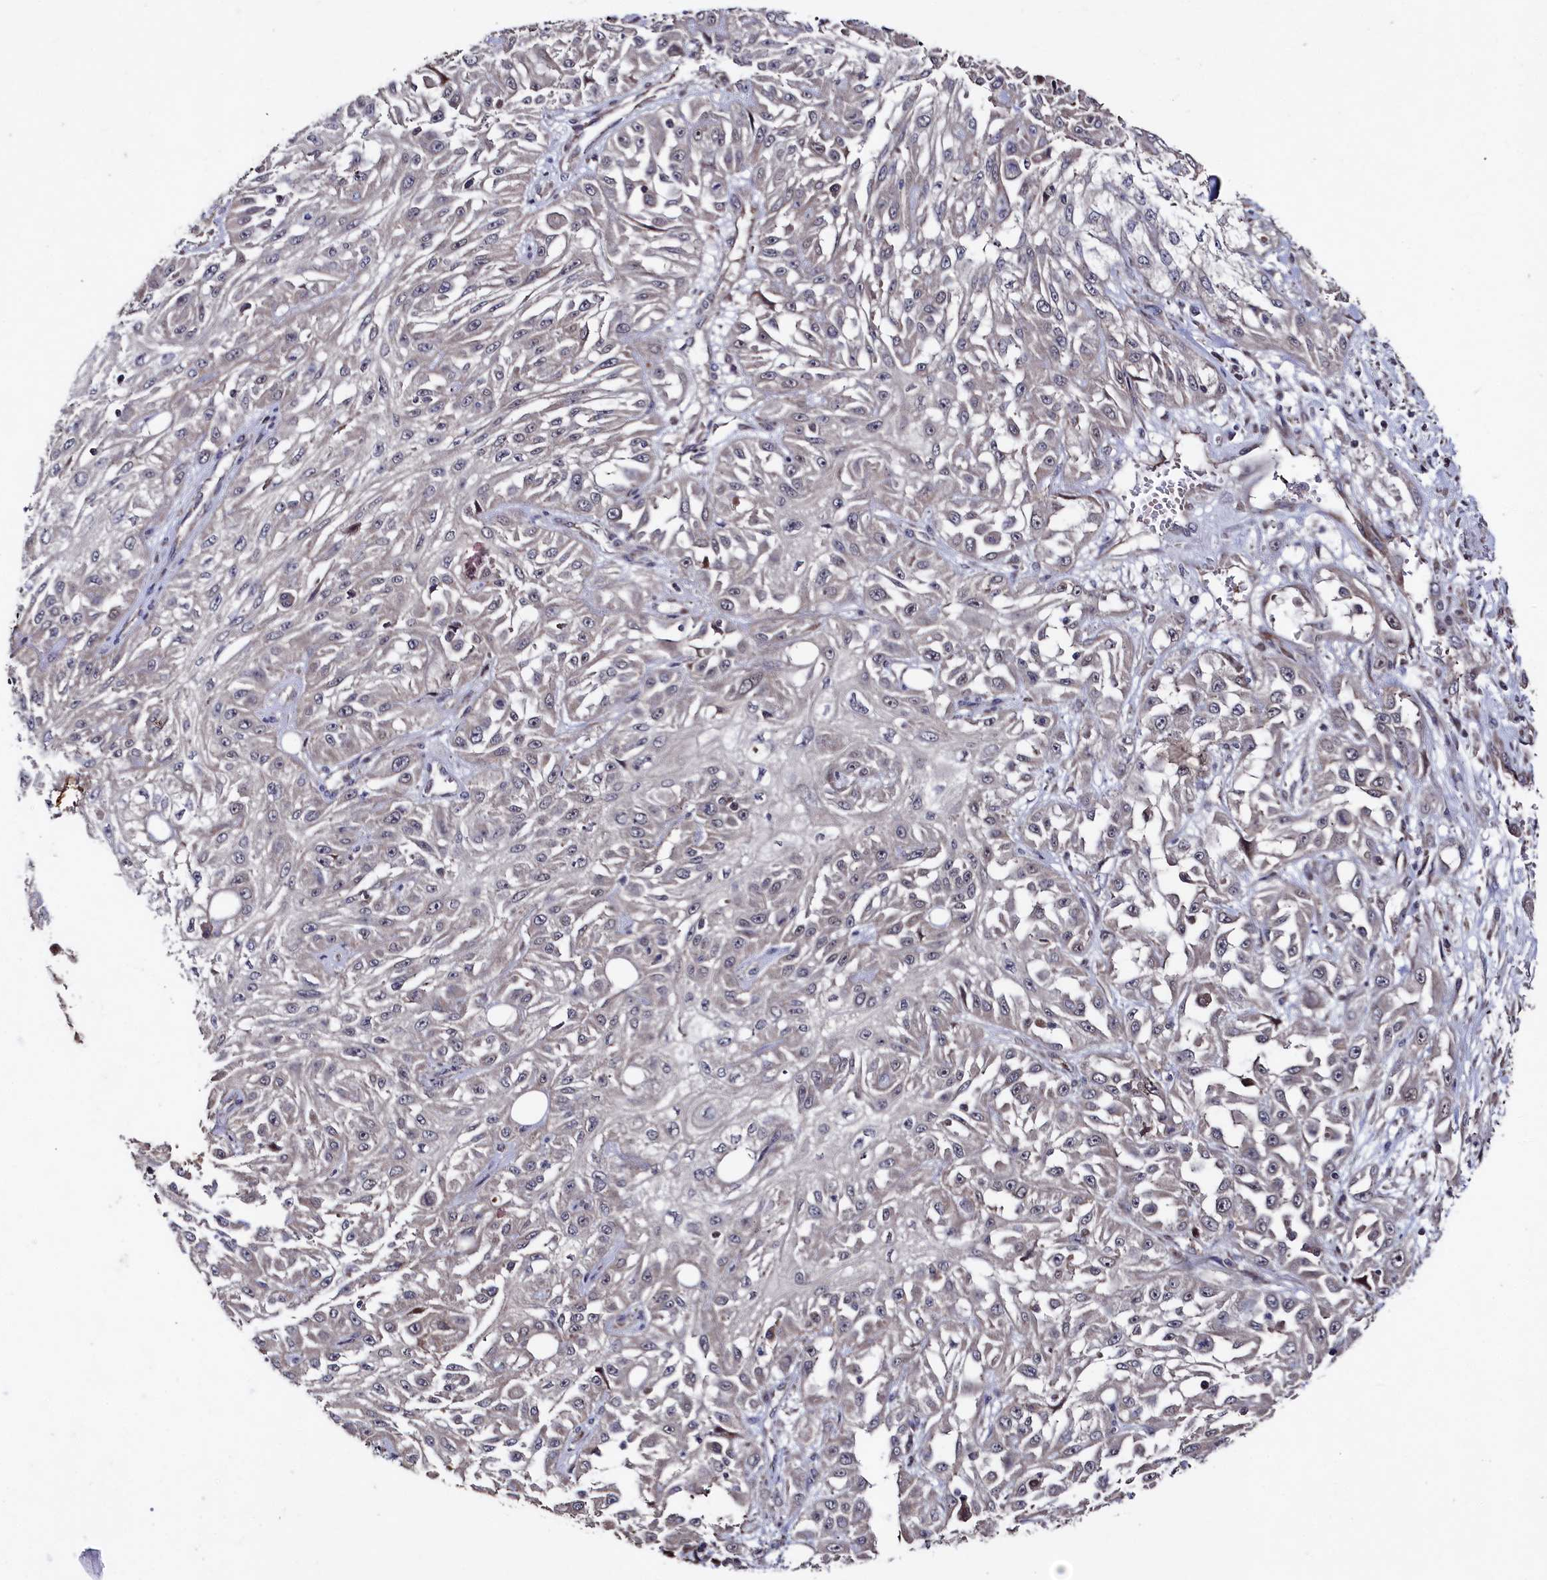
{"staining": {"intensity": "negative", "quantity": "none", "location": "none"}, "tissue": "skin cancer", "cell_type": "Tumor cells", "image_type": "cancer", "snomed": [{"axis": "morphology", "description": "Squamous cell carcinoma, NOS"}, {"axis": "morphology", "description": "Squamous cell carcinoma, metastatic, NOS"}, {"axis": "topography", "description": "Skin"}, {"axis": "topography", "description": "Lymph node"}], "caption": "Tumor cells show no significant positivity in squamous cell carcinoma (skin). (Stains: DAB immunohistochemistry (IHC) with hematoxylin counter stain, Microscopy: brightfield microscopy at high magnification).", "gene": "SUPV3L1", "patient": {"sex": "male", "age": 75}}